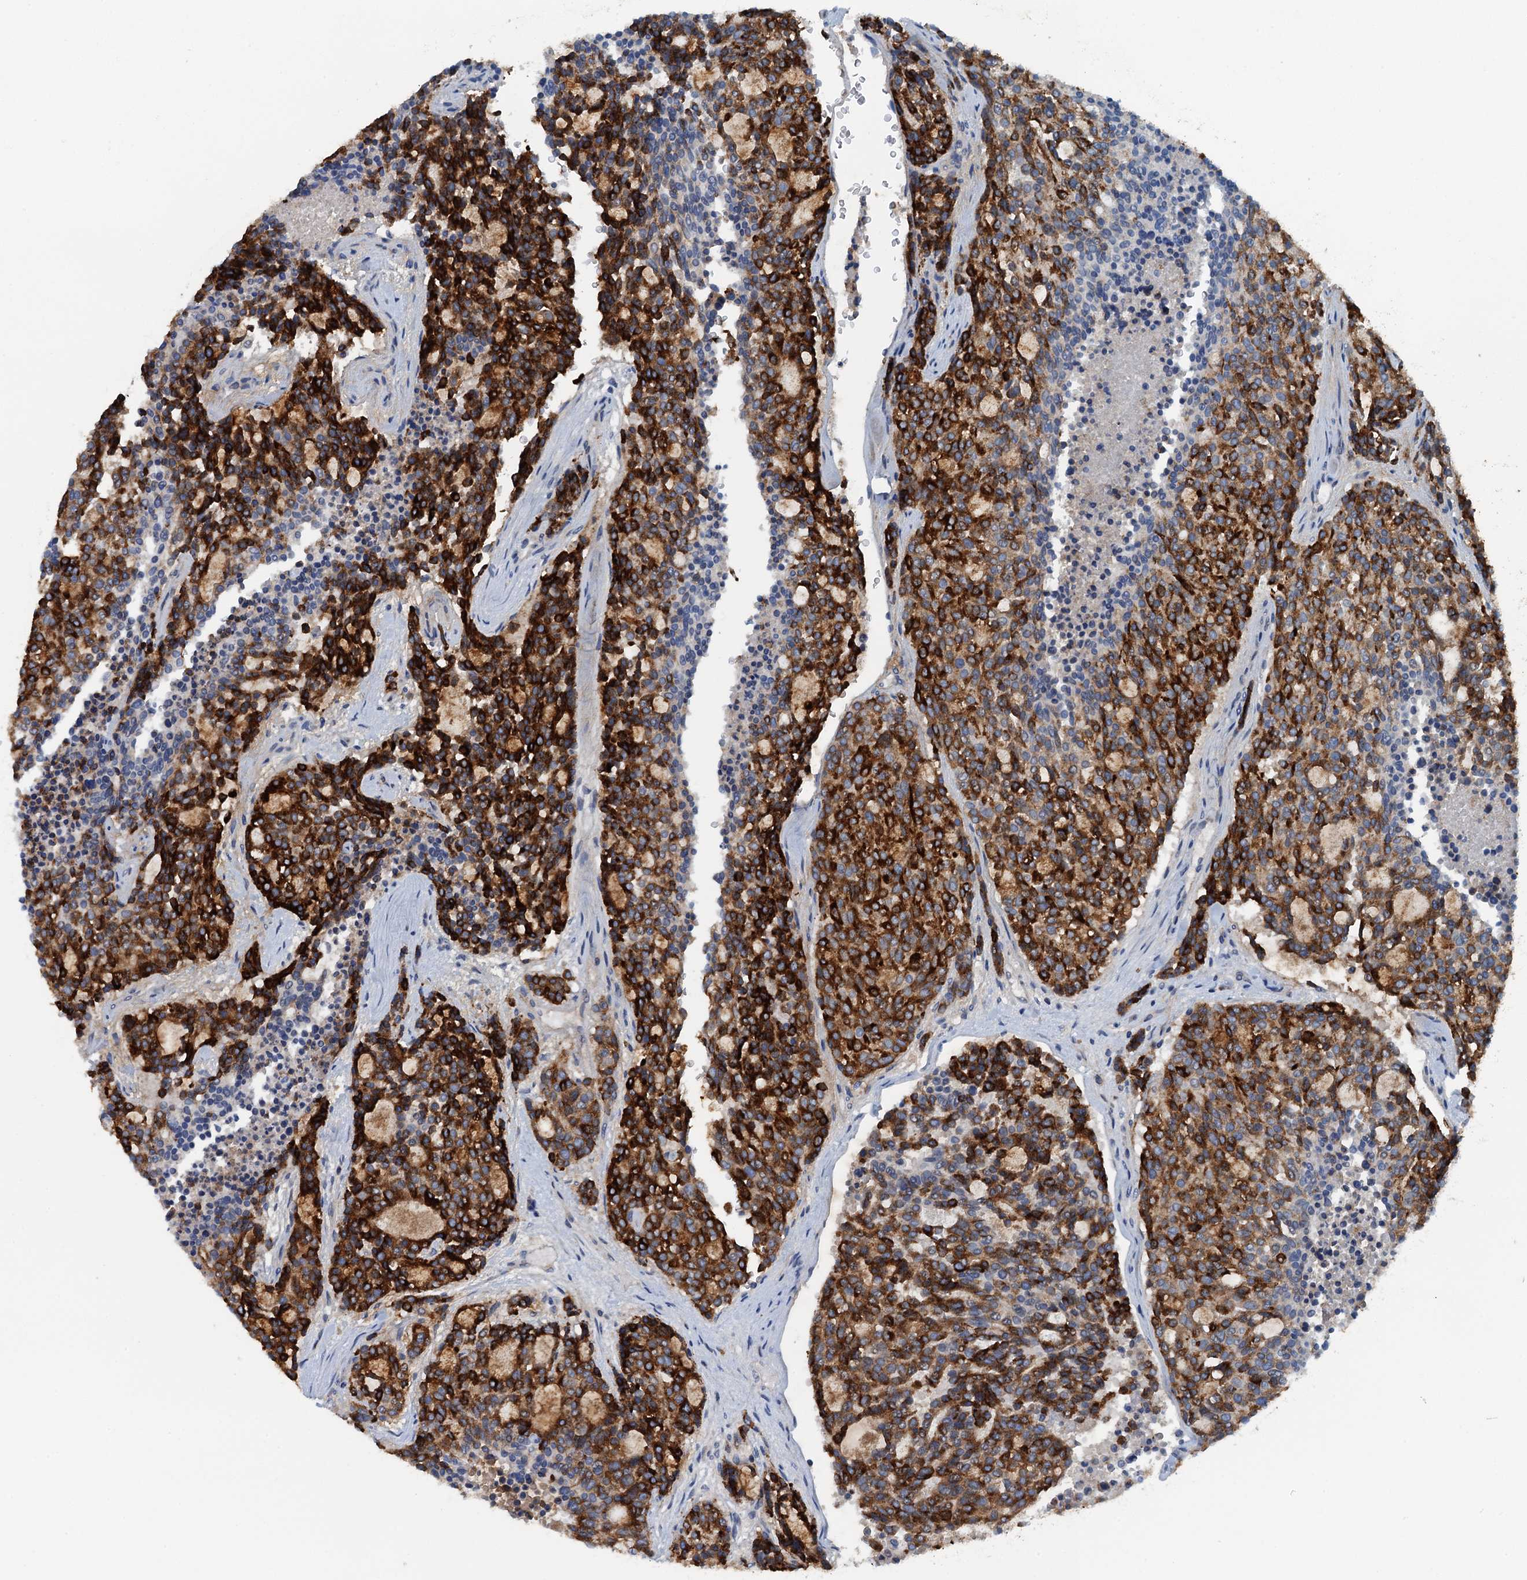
{"staining": {"intensity": "strong", "quantity": ">75%", "location": "cytoplasmic/membranous"}, "tissue": "carcinoid", "cell_type": "Tumor cells", "image_type": "cancer", "snomed": [{"axis": "morphology", "description": "Carcinoid, malignant, NOS"}, {"axis": "topography", "description": "Pancreas"}], "caption": "Protein analysis of carcinoid (malignant) tissue exhibits strong cytoplasmic/membranous staining in approximately >75% of tumor cells.", "gene": "THAP10", "patient": {"sex": "female", "age": 54}}